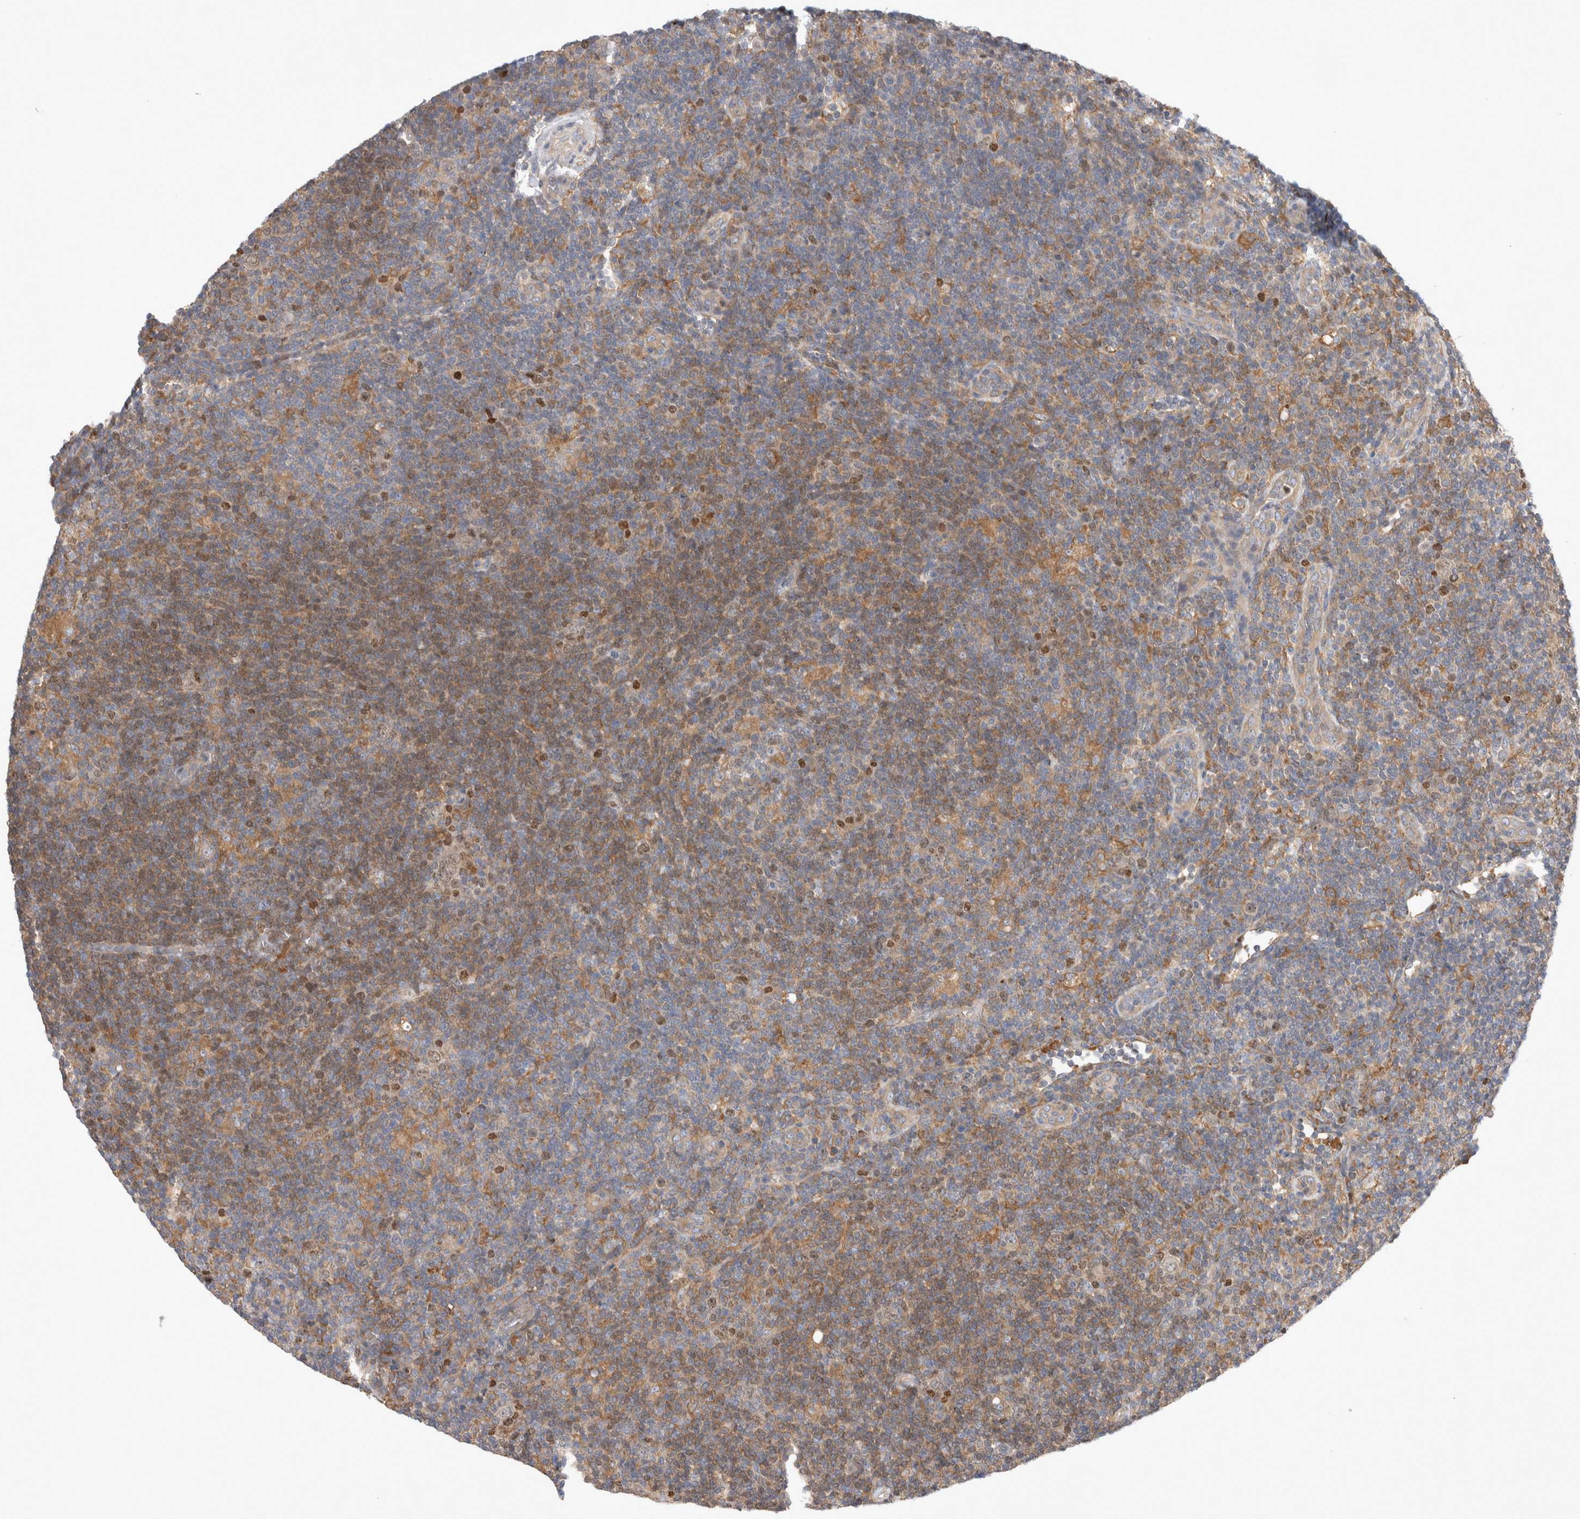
{"staining": {"intensity": "moderate", "quantity": "25%-75%", "location": "nuclear"}, "tissue": "lymphoma", "cell_type": "Tumor cells", "image_type": "cancer", "snomed": [{"axis": "morphology", "description": "Hodgkin's disease, NOS"}, {"axis": "topography", "description": "Lymph node"}], "caption": "About 25%-75% of tumor cells in lymphoma demonstrate moderate nuclear protein positivity as visualized by brown immunohistochemical staining.", "gene": "CDCA7L", "patient": {"sex": "female", "age": 57}}